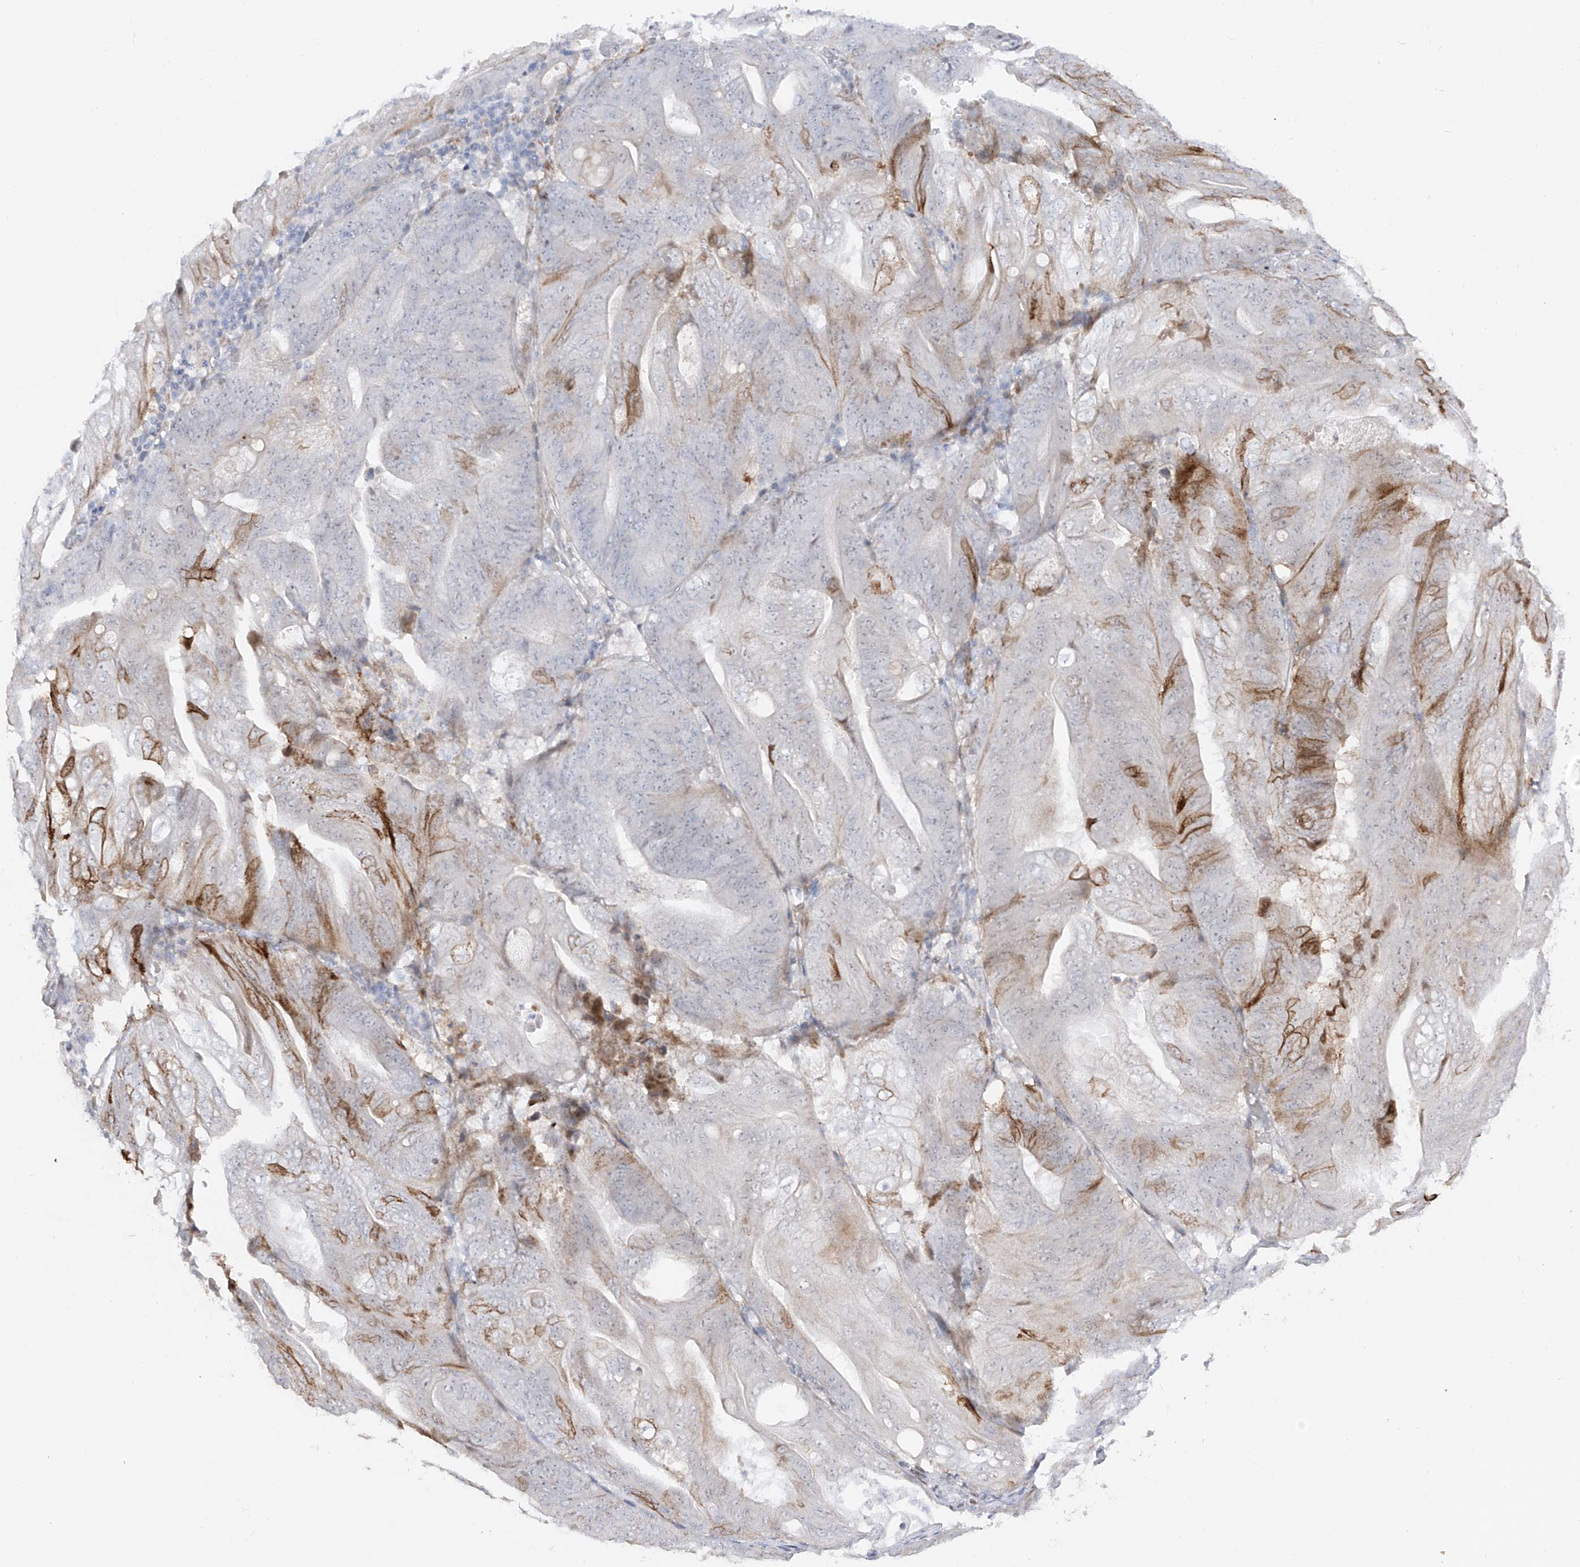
{"staining": {"intensity": "moderate", "quantity": "25%-75%", "location": "cytoplasmic/membranous"}, "tissue": "stomach cancer", "cell_type": "Tumor cells", "image_type": "cancer", "snomed": [{"axis": "morphology", "description": "Adenocarcinoma, NOS"}, {"axis": "topography", "description": "Stomach"}], "caption": "A medium amount of moderate cytoplasmic/membranous expression is appreciated in approximately 25%-75% of tumor cells in stomach cancer (adenocarcinoma) tissue.", "gene": "ZNF180", "patient": {"sex": "female", "age": 73}}